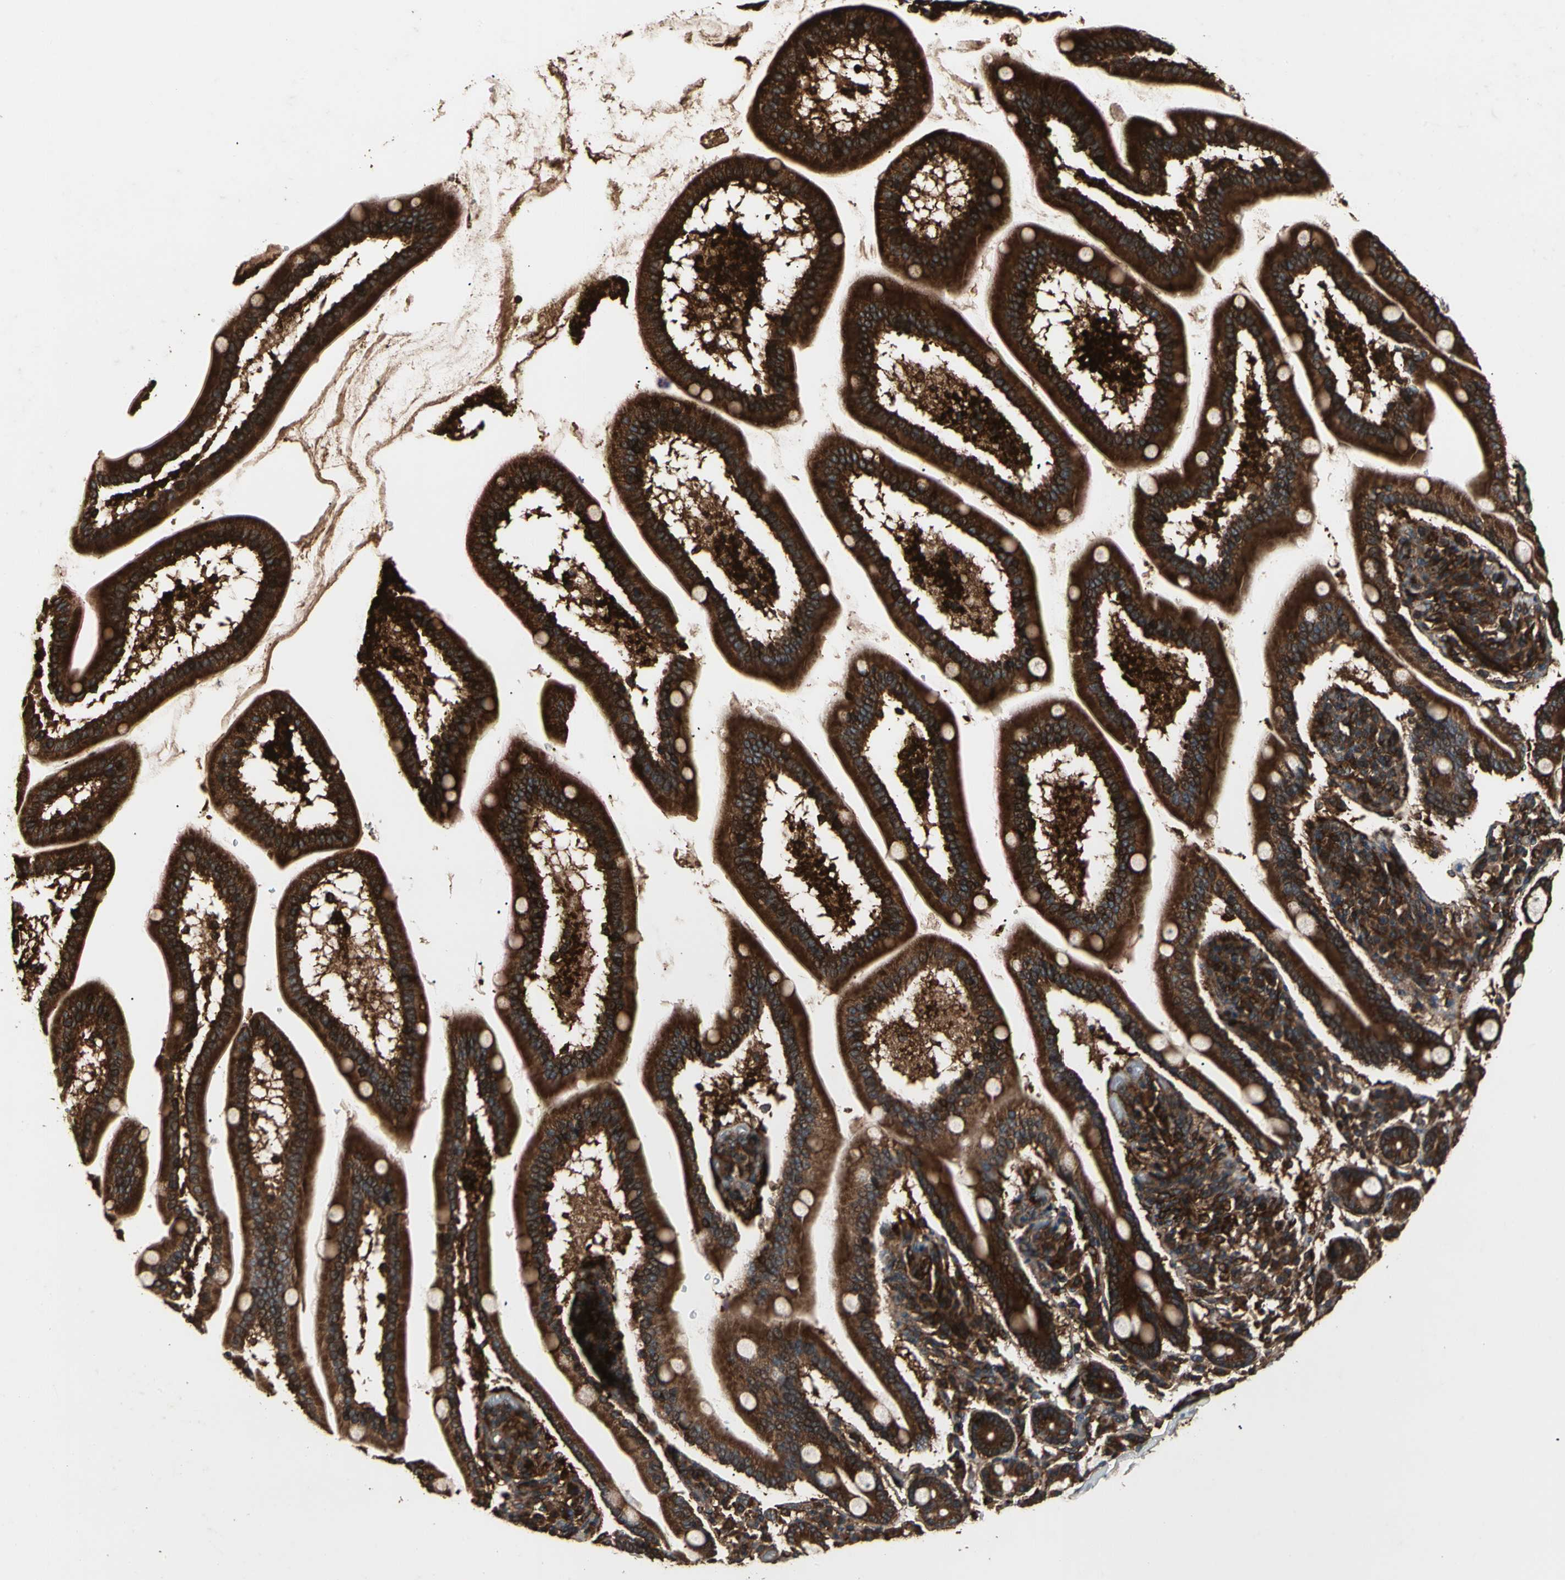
{"staining": {"intensity": "weak", "quantity": "25%-75%", "location": "cytoplasmic/membranous"}, "tissue": "adipose tissue", "cell_type": "Adipocytes", "image_type": "normal", "snomed": [{"axis": "morphology", "description": "Normal tissue, NOS"}, {"axis": "topography", "description": "Duodenum"}], "caption": "Immunohistochemistry staining of benign adipose tissue, which shows low levels of weak cytoplasmic/membranous positivity in approximately 25%-75% of adipocytes indicating weak cytoplasmic/membranous protein positivity. The staining was performed using DAB (brown) for protein detection and nuclei were counterstained in hematoxylin (blue).", "gene": "AGBL2", "patient": {"sex": "male", "age": 63}}